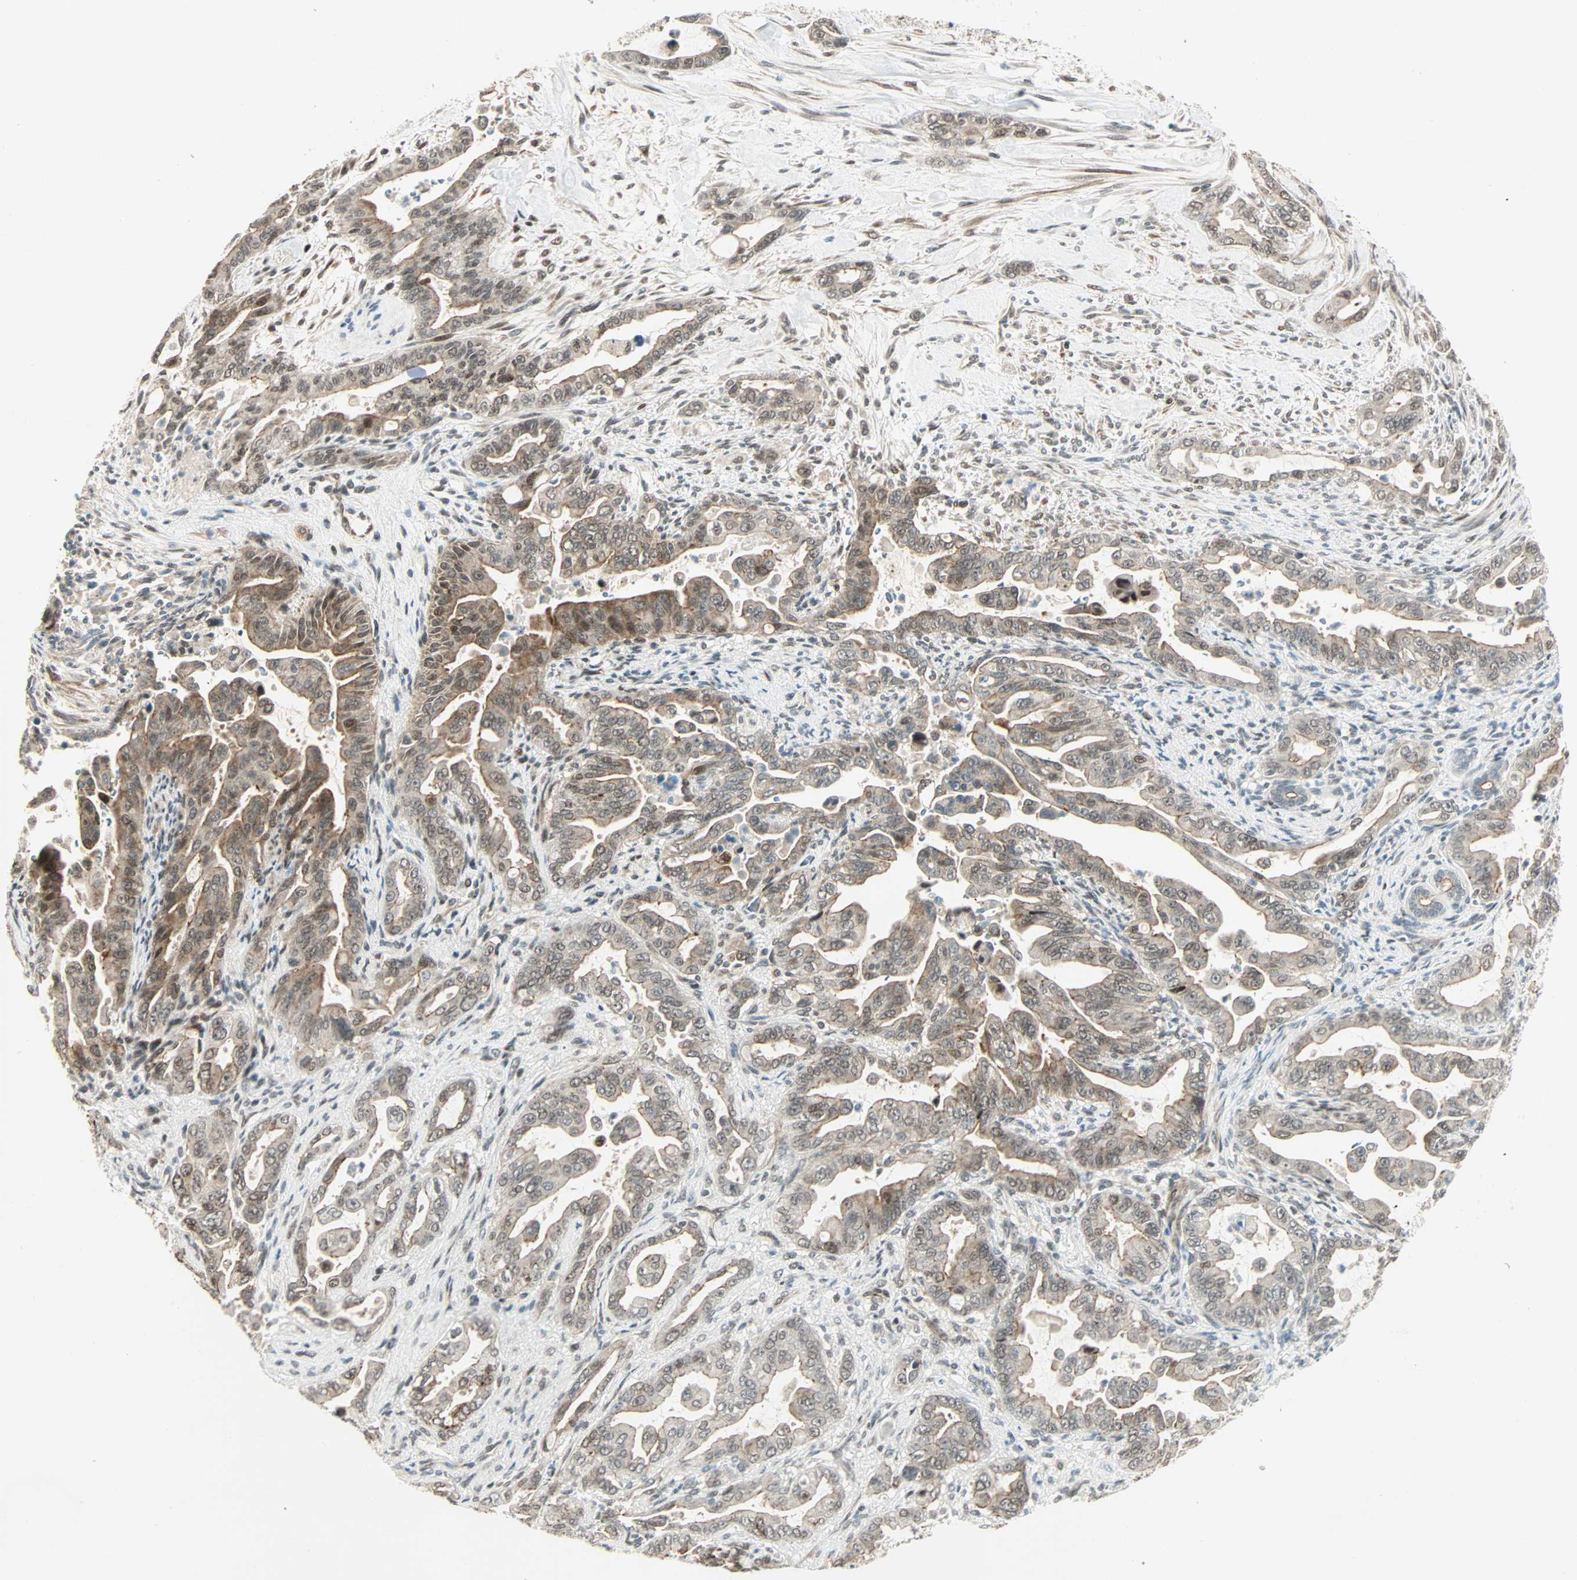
{"staining": {"intensity": "moderate", "quantity": "<25%", "location": "cytoplasmic/membranous,nuclear"}, "tissue": "pancreatic cancer", "cell_type": "Tumor cells", "image_type": "cancer", "snomed": [{"axis": "morphology", "description": "Adenocarcinoma, NOS"}, {"axis": "topography", "description": "Pancreas"}], "caption": "Approximately <25% of tumor cells in human pancreatic cancer show moderate cytoplasmic/membranous and nuclear protein positivity as visualized by brown immunohistochemical staining.", "gene": "CBX4", "patient": {"sex": "male", "age": 70}}